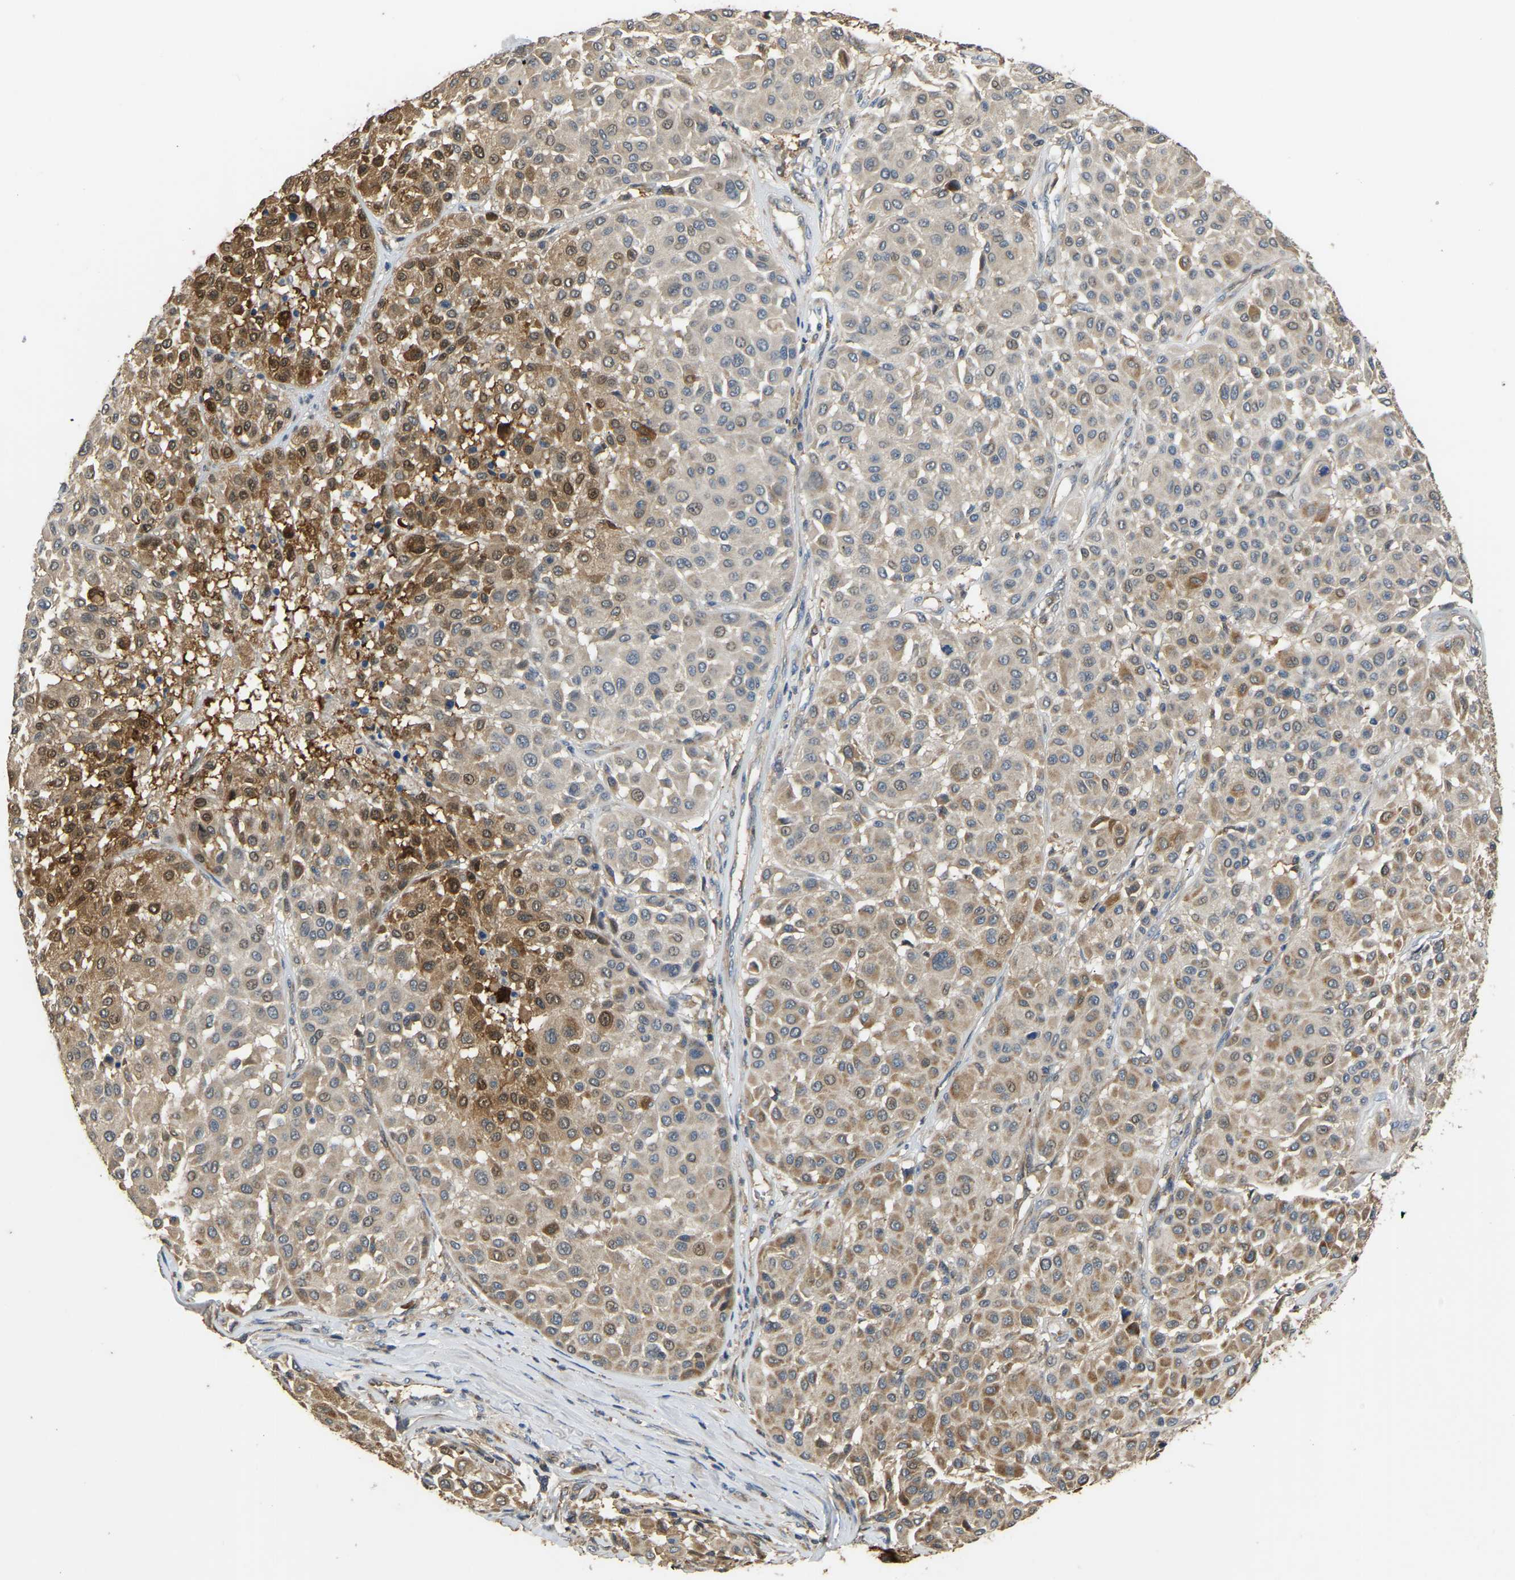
{"staining": {"intensity": "moderate", "quantity": ">75%", "location": "cytoplasmic/membranous"}, "tissue": "melanoma", "cell_type": "Tumor cells", "image_type": "cancer", "snomed": [{"axis": "morphology", "description": "Malignant melanoma, Metastatic site"}, {"axis": "topography", "description": "Soft tissue"}], "caption": "DAB immunohistochemical staining of malignant melanoma (metastatic site) shows moderate cytoplasmic/membranous protein positivity in approximately >75% of tumor cells.", "gene": "TUFM", "patient": {"sex": "male", "age": 41}}